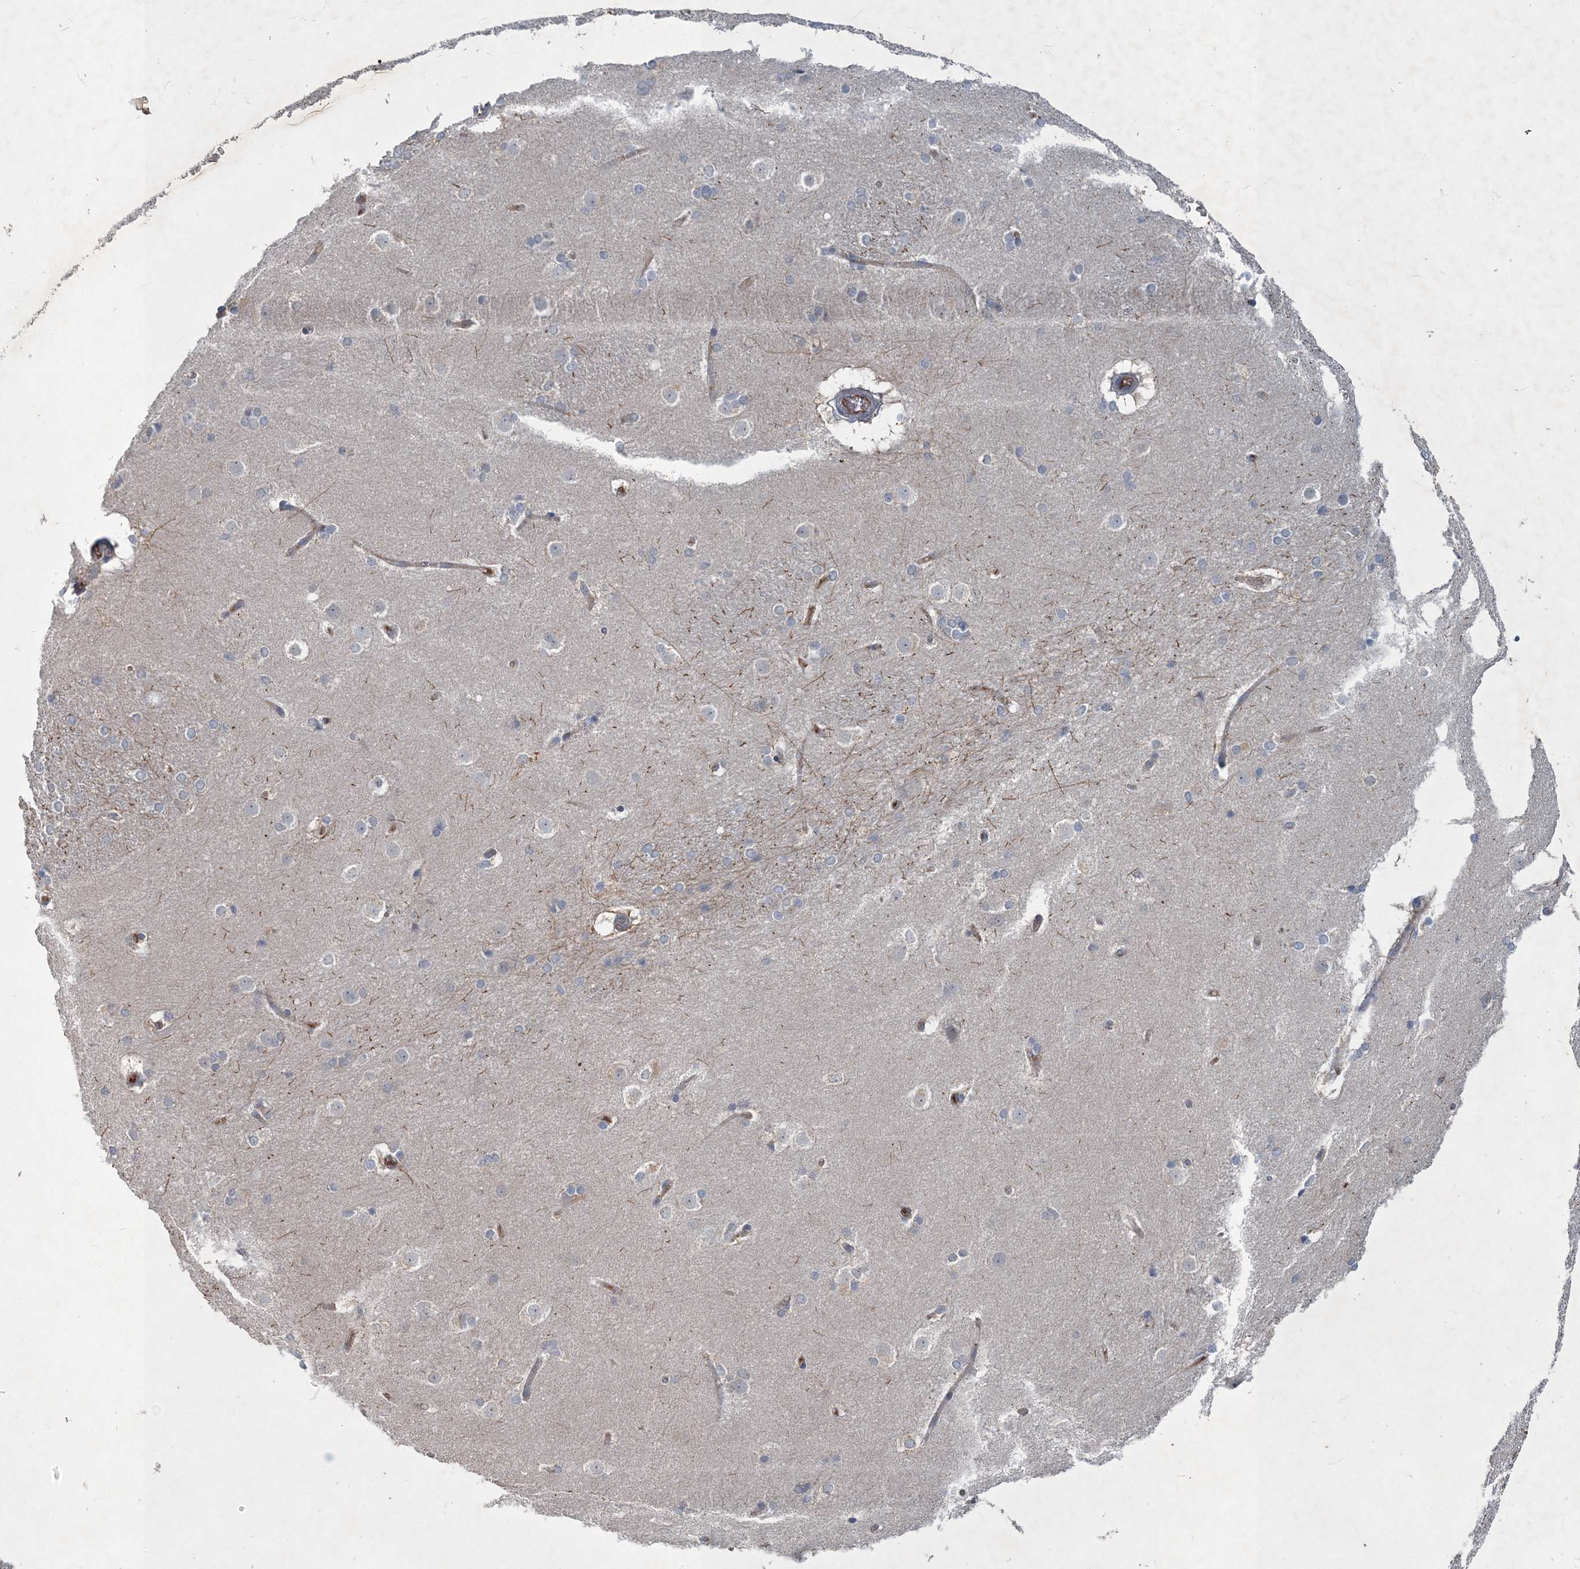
{"staining": {"intensity": "moderate", "quantity": "<25%", "location": "cytoplasmic/membranous"}, "tissue": "caudate", "cell_type": "Glial cells", "image_type": "normal", "snomed": [{"axis": "morphology", "description": "Normal tissue, NOS"}, {"axis": "topography", "description": "Lateral ventricle wall"}], "caption": "High-magnification brightfield microscopy of normal caudate stained with DAB (3,3'-diaminobenzidine) (brown) and counterstained with hematoxylin (blue). glial cells exhibit moderate cytoplasmic/membranous expression is identified in about<25% of cells. Immunohistochemistry stains the protein of interest in brown and the nuclei are stained blue.", "gene": "RNF25", "patient": {"sex": "female", "age": 19}}